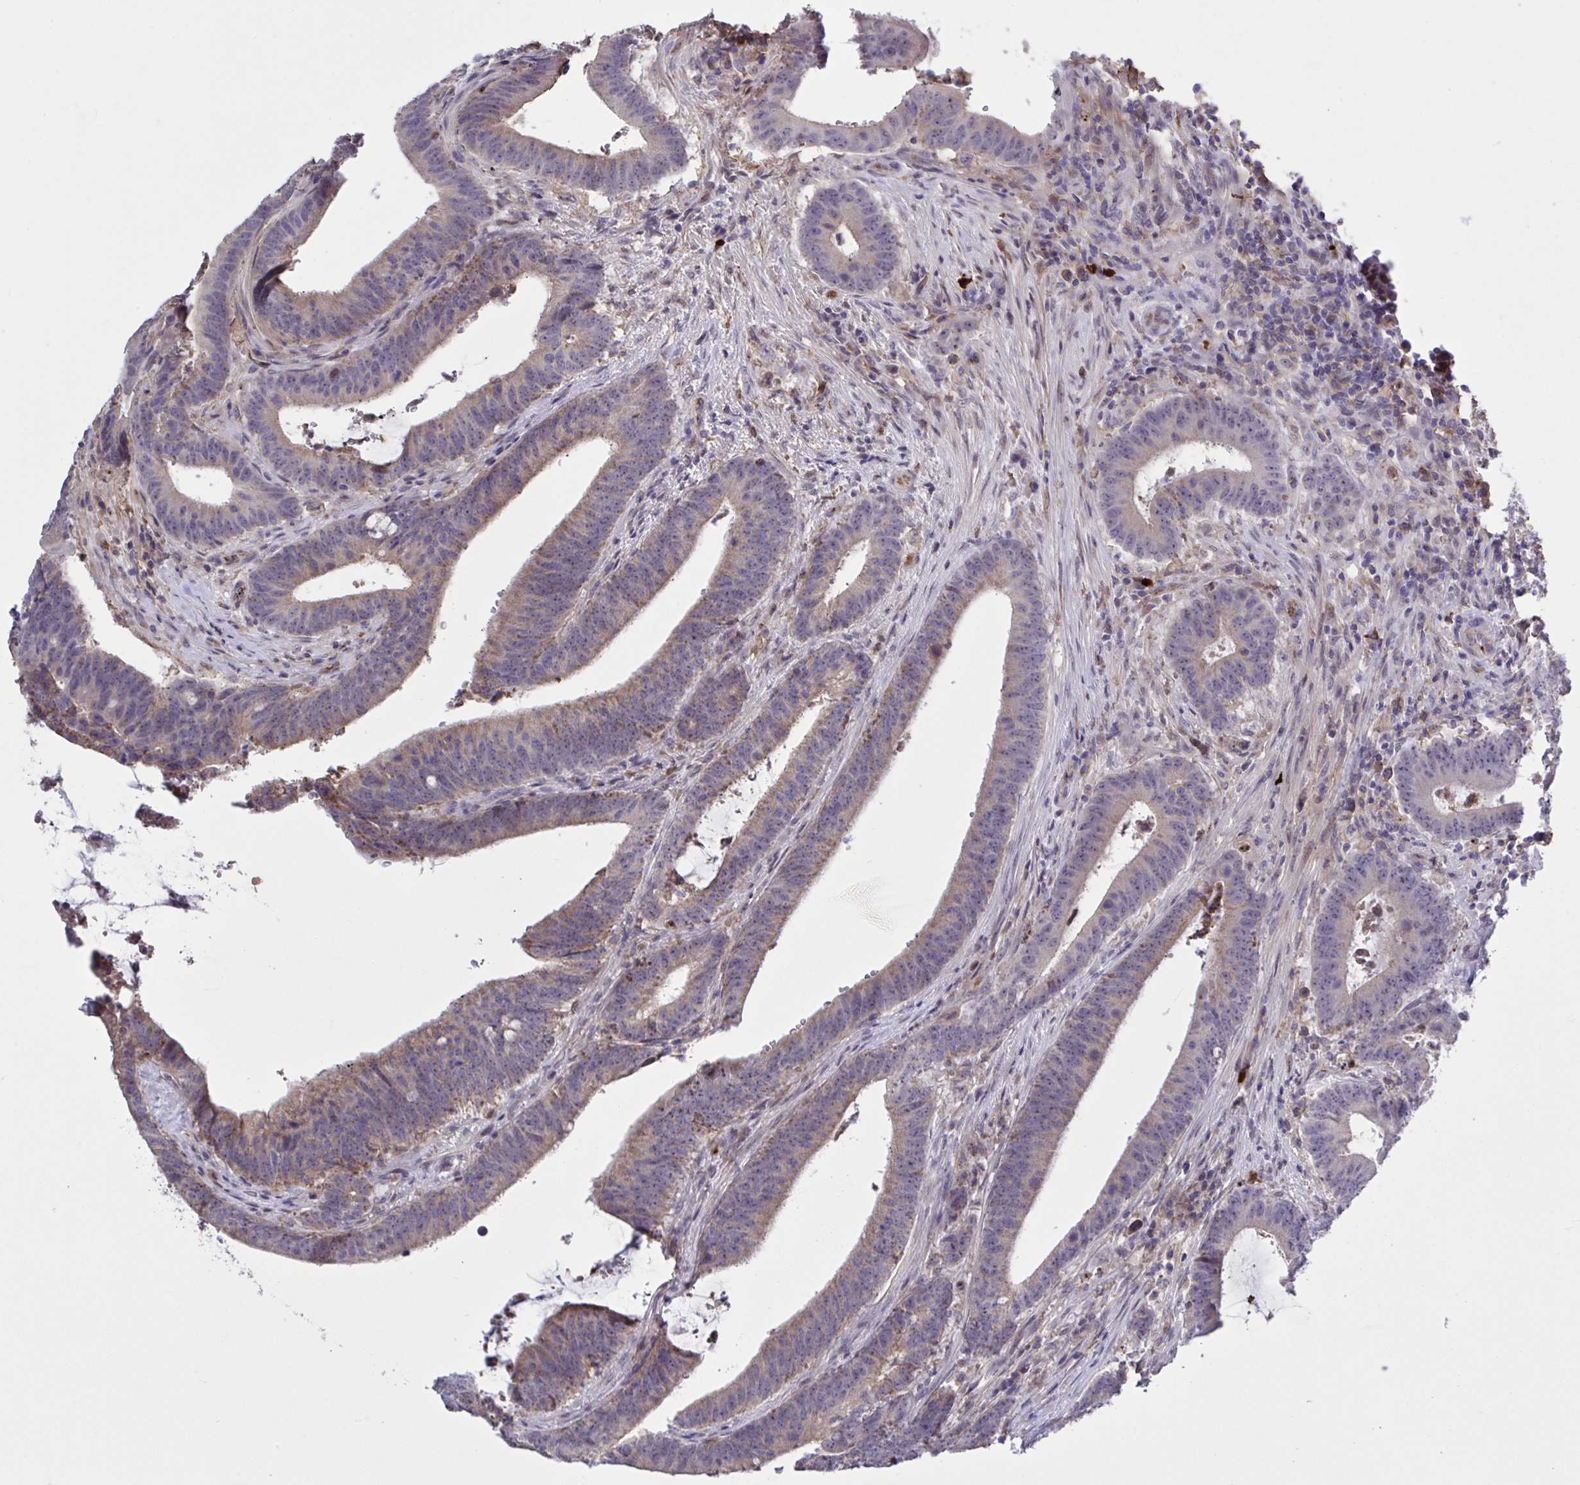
{"staining": {"intensity": "moderate", "quantity": "25%-75%", "location": "cytoplasmic/membranous"}, "tissue": "colorectal cancer", "cell_type": "Tumor cells", "image_type": "cancer", "snomed": [{"axis": "morphology", "description": "Adenocarcinoma, NOS"}, {"axis": "topography", "description": "Colon"}], "caption": "There is medium levels of moderate cytoplasmic/membranous expression in tumor cells of colorectal cancer, as demonstrated by immunohistochemical staining (brown color).", "gene": "CD101", "patient": {"sex": "female", "age": 43}}